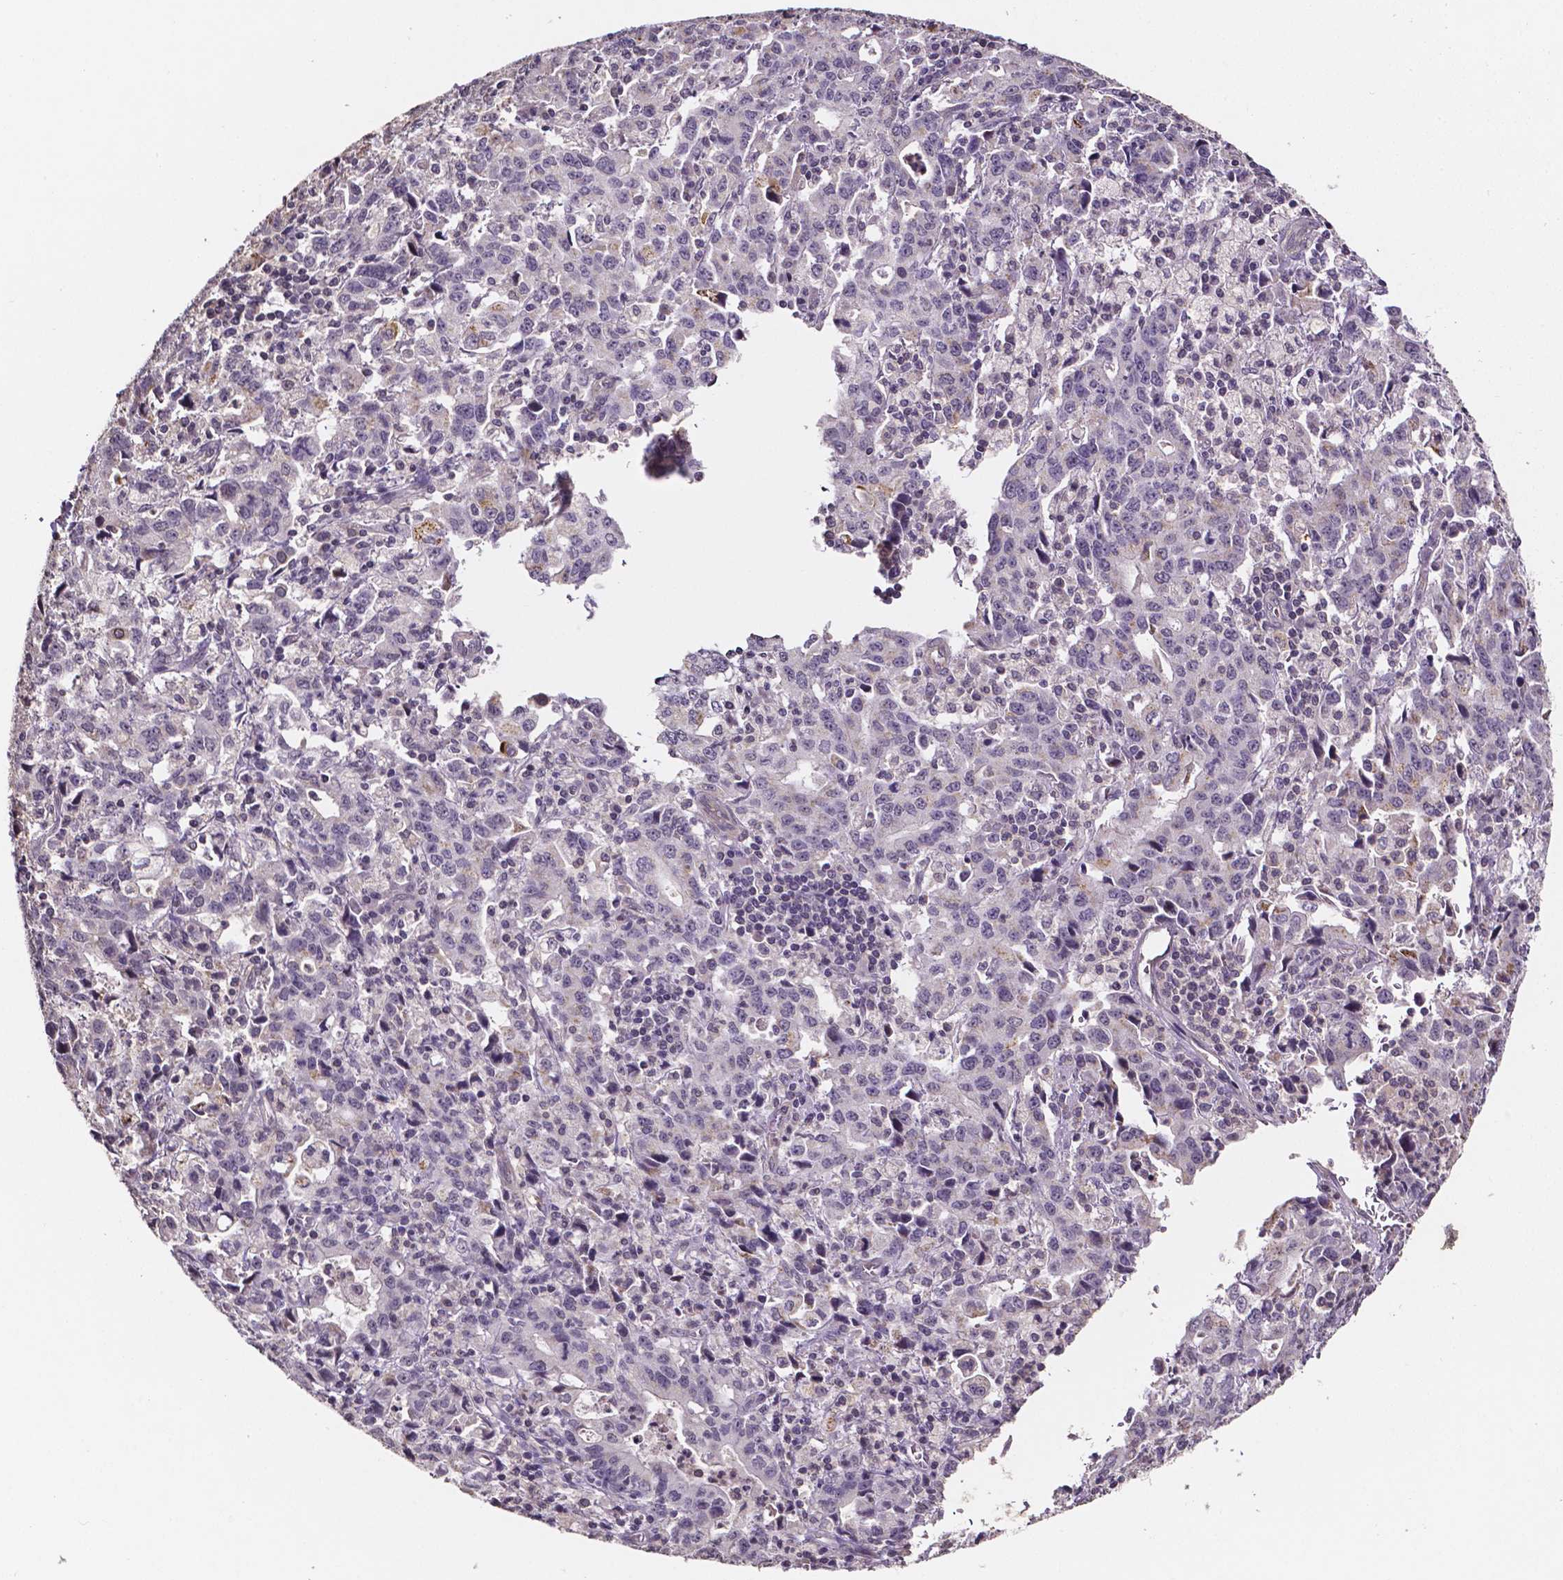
{"staining": {"intensity": "strong", "quantity": "<25%", "location": "cytoplasmic/membranous"}, "tissue": "stomach cancer", "cell_type": "Tumor cells", "image_type": "cancer", "snomed": [{"axis": "morphology", "description": "Adenocarcinoma, NOS"}, {"axis": "topography", "description": "Stomach, upper"}], "caption": "Immunohistochemistry image of stomach adenocarcinoma stained for a protein (brown), which reveals medium levels of strong cytoplasmic/membranous staining in about <25% of tumor cells.", "gene": "NRGN", "patient": {"sex": "male", "age": 85}}